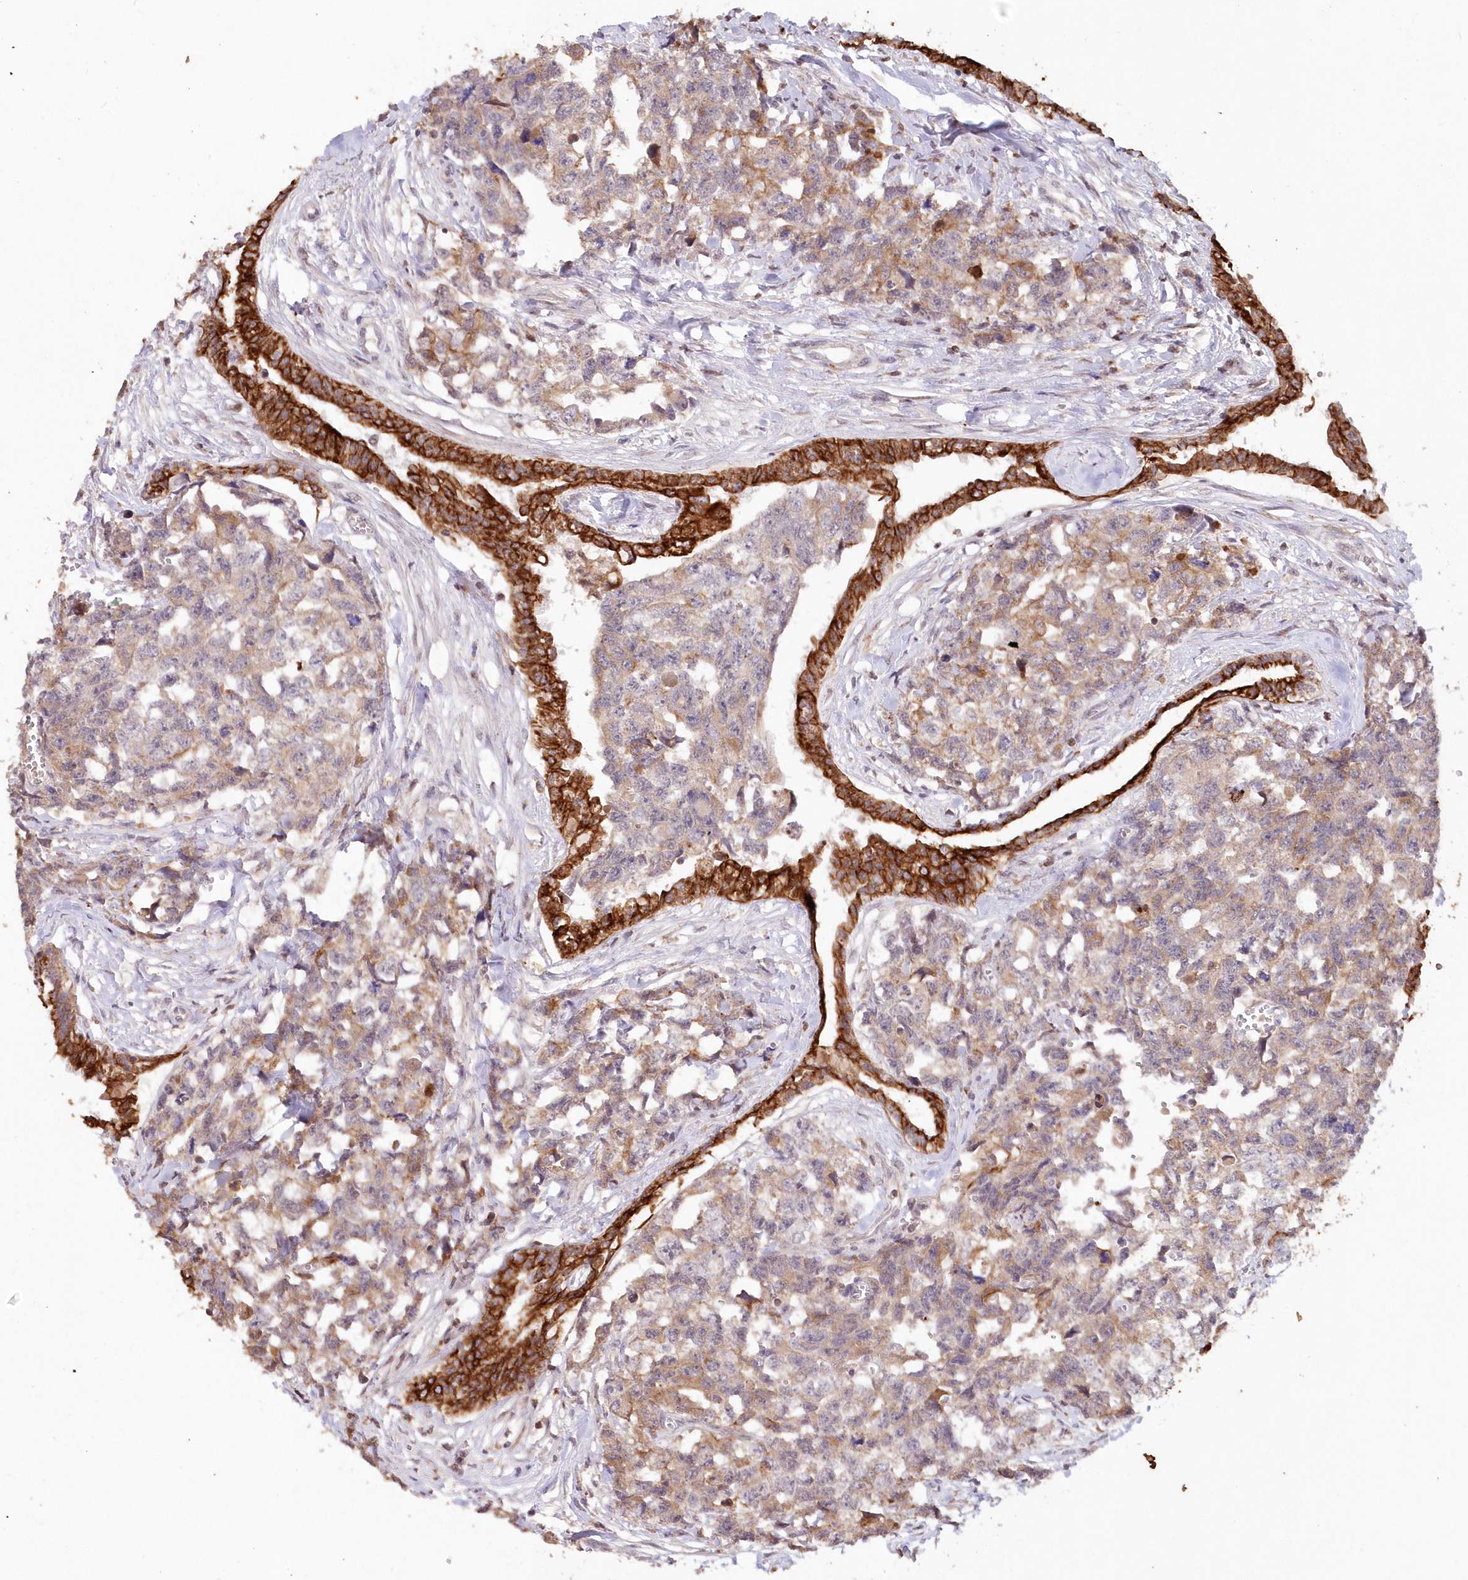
{"staining": {"intensity": "weak", "quantity": "25%-75%", "location": "cytoplasmic/membranous"}, "tissue": "testis cancer", "cell_type": "Tumor cells", "image_type": "cancer", "snomed": [{"axis": "morphology", "description": "Carcinoma, Embryonal, NOS"}, {"axis": "topography", "description": "Testis"}], "caption": "A photomicrograph of testis embryonal carcinoma stained for a protein demonstrates weak cytoplasmic/membranous brown staining in tumor cells.", "gene": "SNED1", "patient": {"sex": "male", "age": 31}}